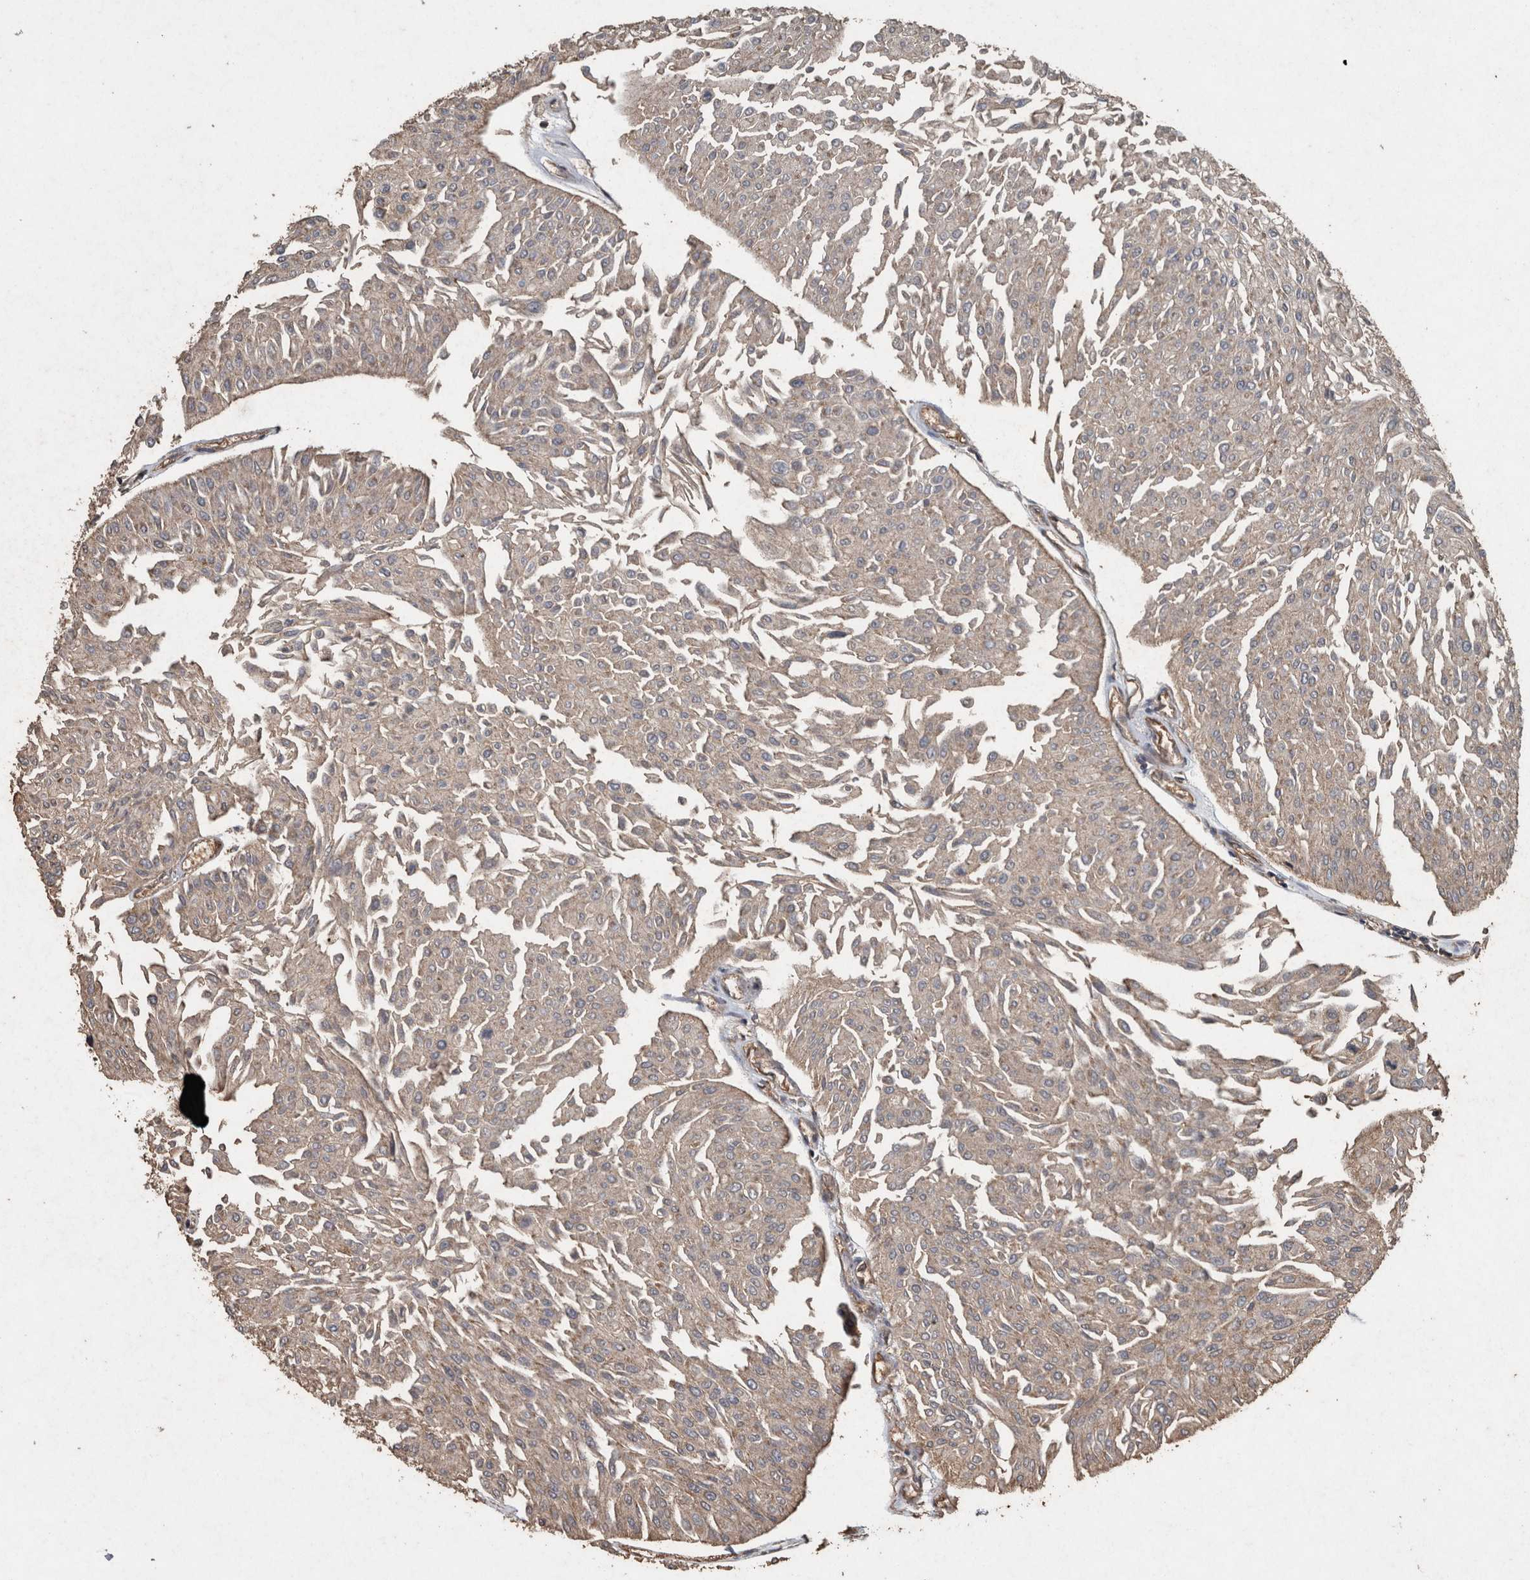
{"staining": {"intensity": "weak", "quantity": "25%-75%", "location": "cytoplasmic/membranous"}, "tissue": "urothelial cancer", "cell_type": "Tumor cells", "image_type": "cancer", "snomed": [{"axis": "morphology", "description": "Urothelial carcinoma, Low grade"}, {"axis": "topography", "description": "Urinary bladder"}], "caption": "Immunohistochemistry of low-grade urothelial carcinoma reveals low levels of weak cytoplasmic/membranous positivity in about 25%-75% of tumor cells.", "gene": "FGFRL1", "patient": {"sex": "male", "age": 67}}